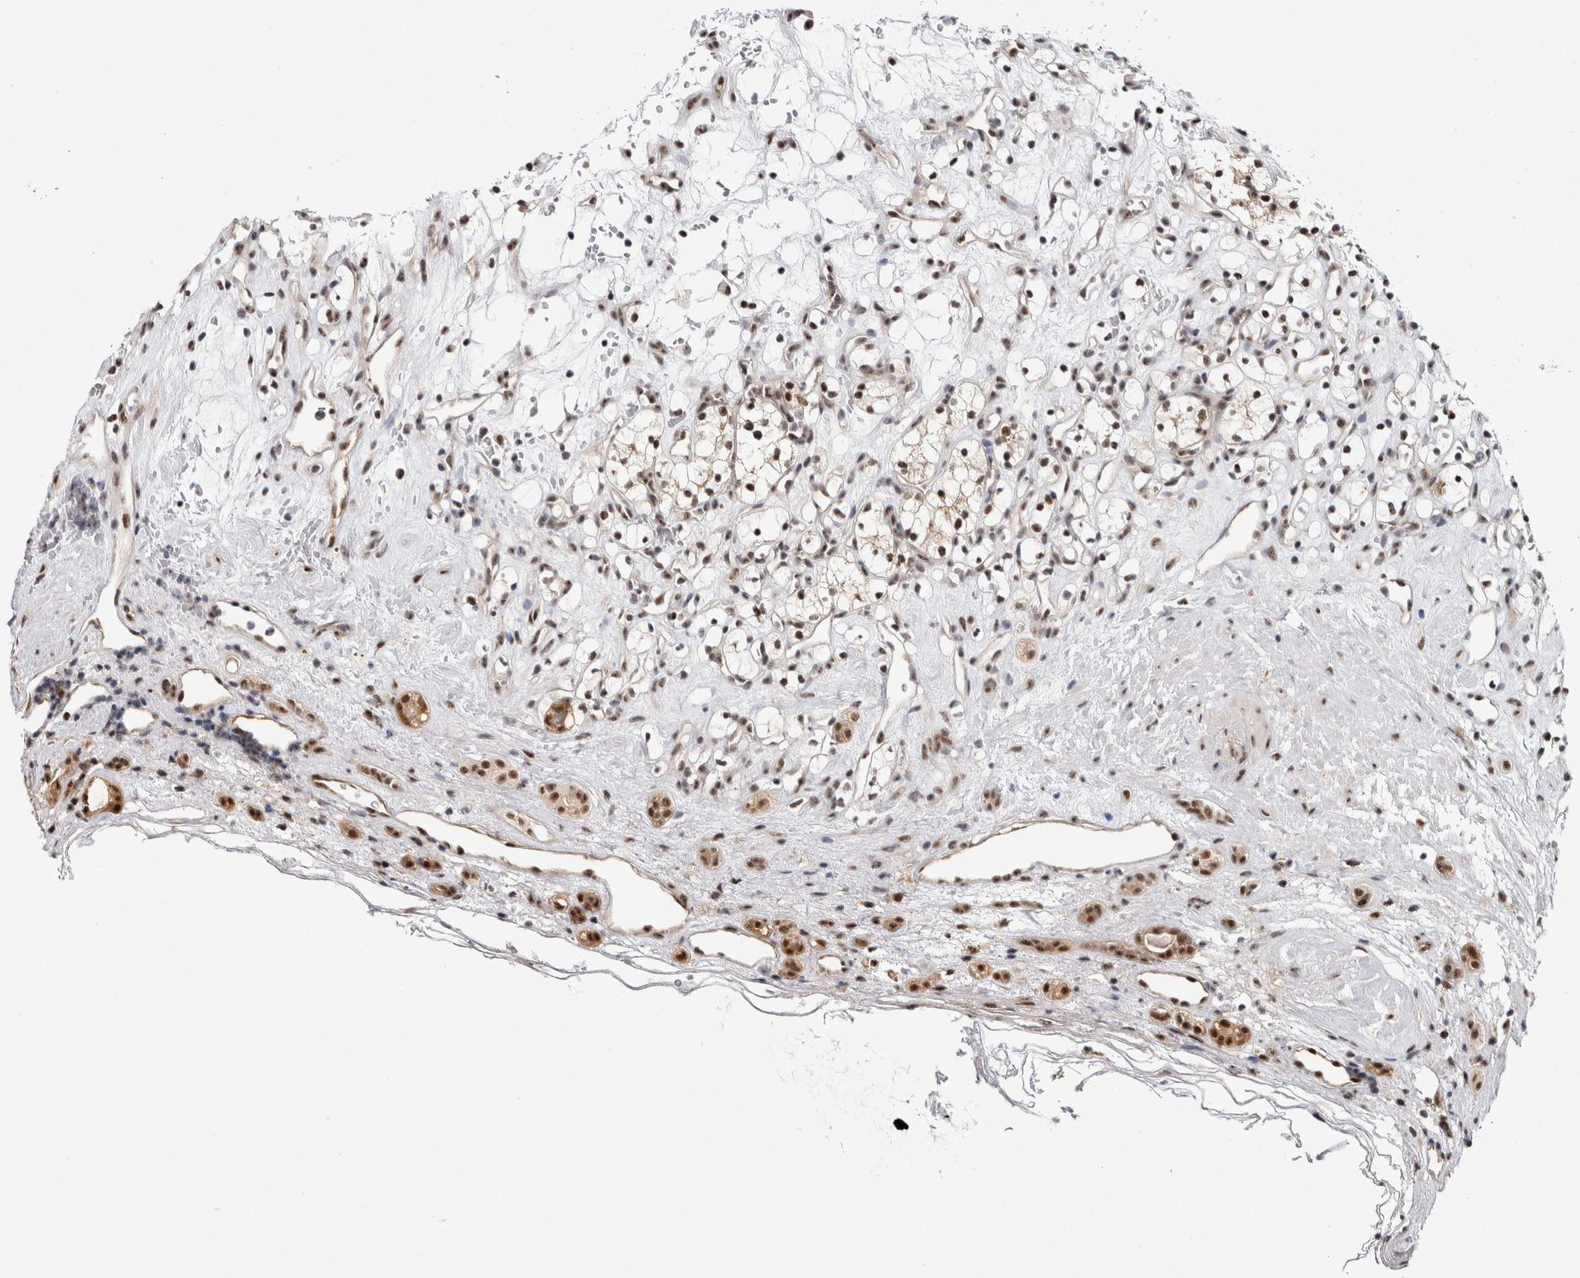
{"staining": {"intensity": "moderate", "quantity": ">75%", "location": "nuclear"}, "tissue": "renal cancer", "cell_type": "Tumor cells", "image_type": "cancer", "snomed": [{"axis": "morphology", "description": "Adenocarcinoma, NOS"}, {"axis": "topography", "description": "Kidney"}], "caption": "Renal cancer stained with DAB (3,3'-diaminobenzidine) immunohistochemistry (IHC) demonstrates medium levels of moderate nuclear staining in about >75% of tumor cells.", "gene": "MKNK1", "patient": {"sex": "female", "age": 60}}